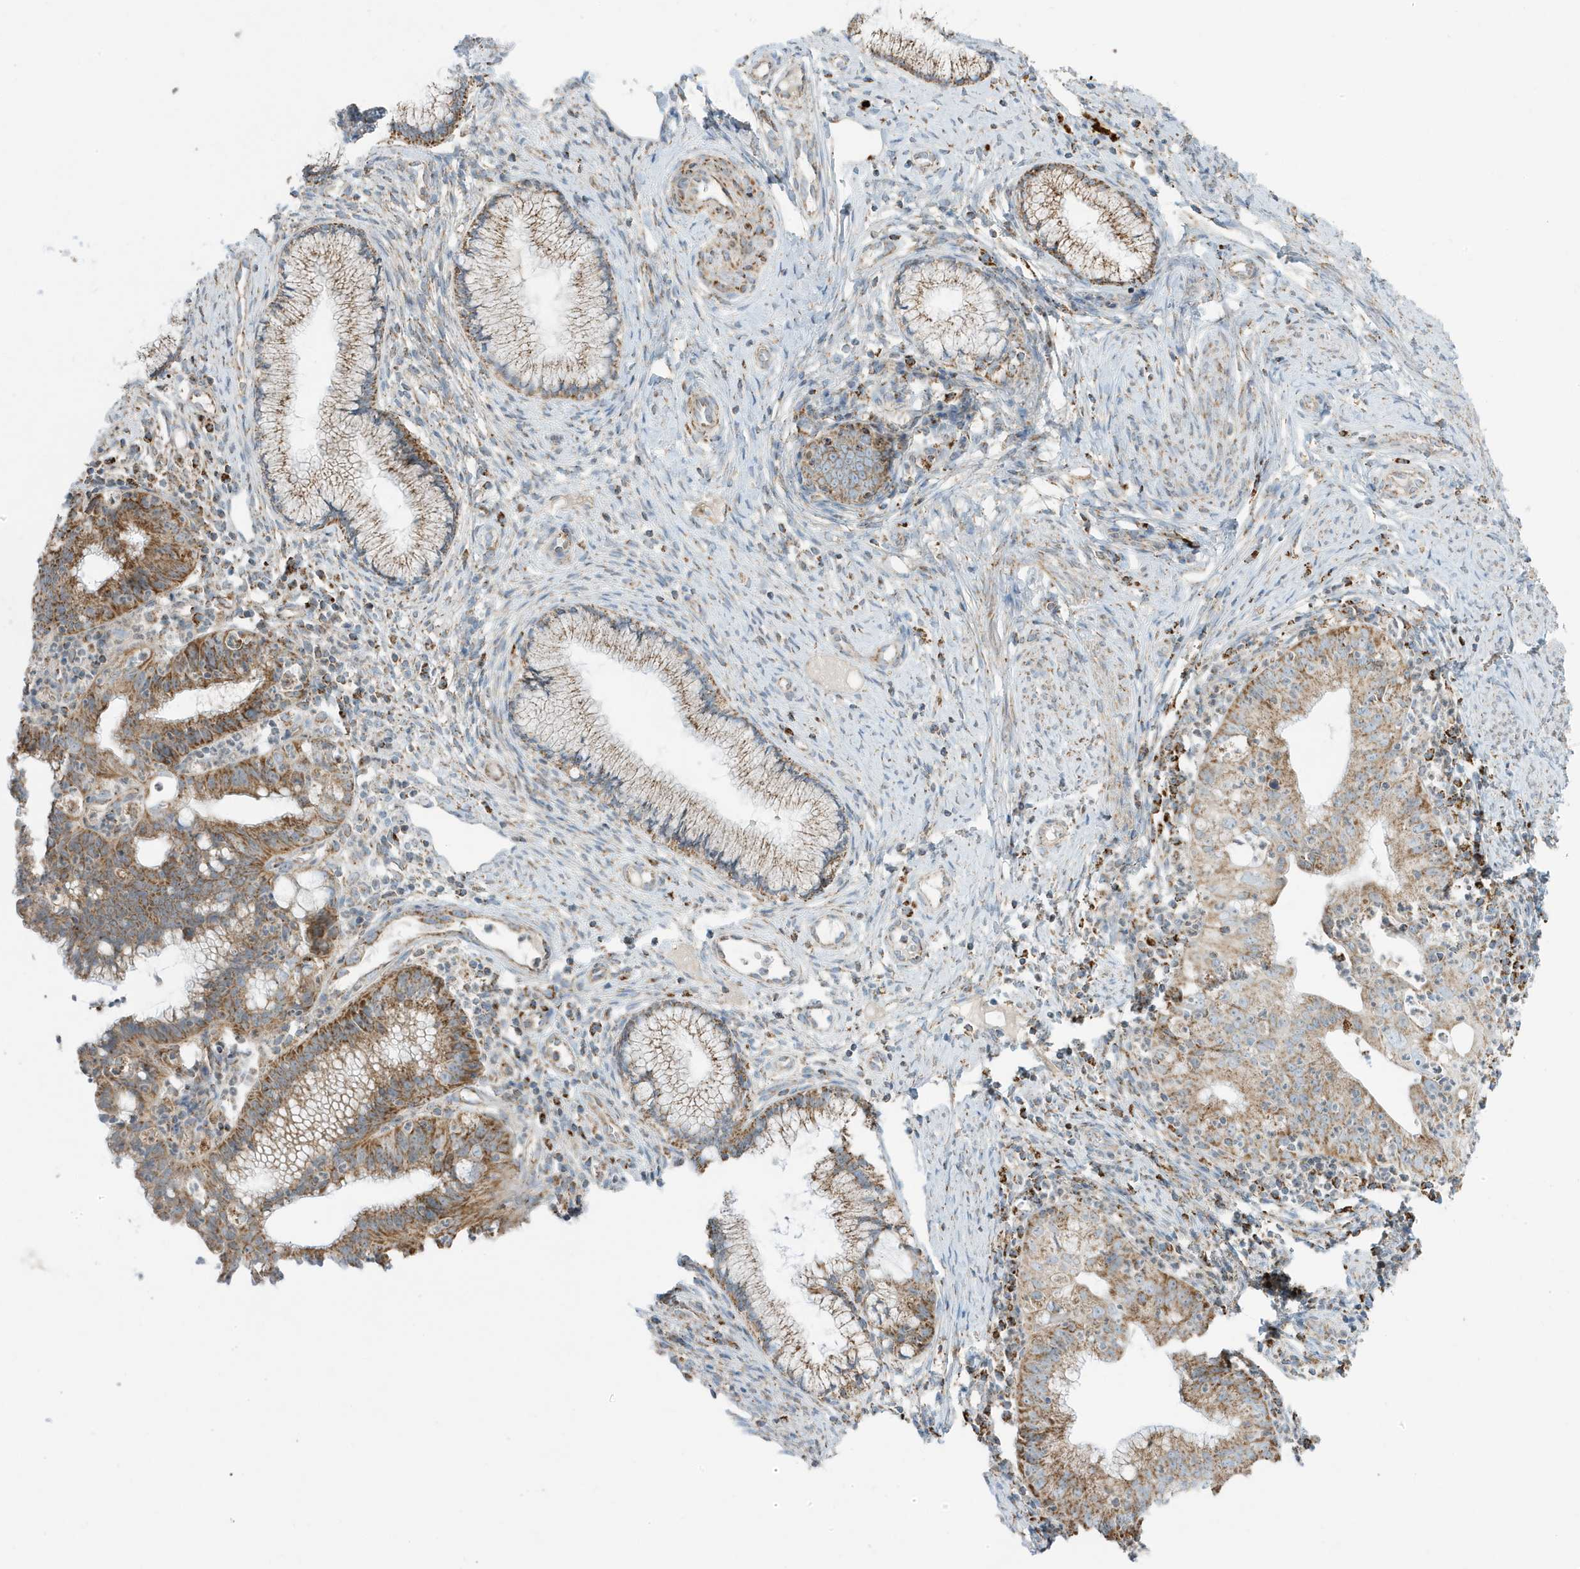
{"staining": {"intensity": "moderate", "quantity": ">75%", "location": "cytoplasmic/membranous"}, "tissue": "cervical cancer", "cell_type": "Tumor cells", "image_type": "cancer", "snomed": [{"axis": "morphology", "description": "Adenocarcinoma, NOS"}, {"axis": "topography", "description": "Cervix"}], "caption": "Approximately >75% of tumor cells in cervical adenocarcinoma reveal moderate cytoplasmic/membranous protein staining as visualized by brown immunohistochemical staining.", "gene": "ATP5ME", "patient": {"sex": "female", "age": 36}}